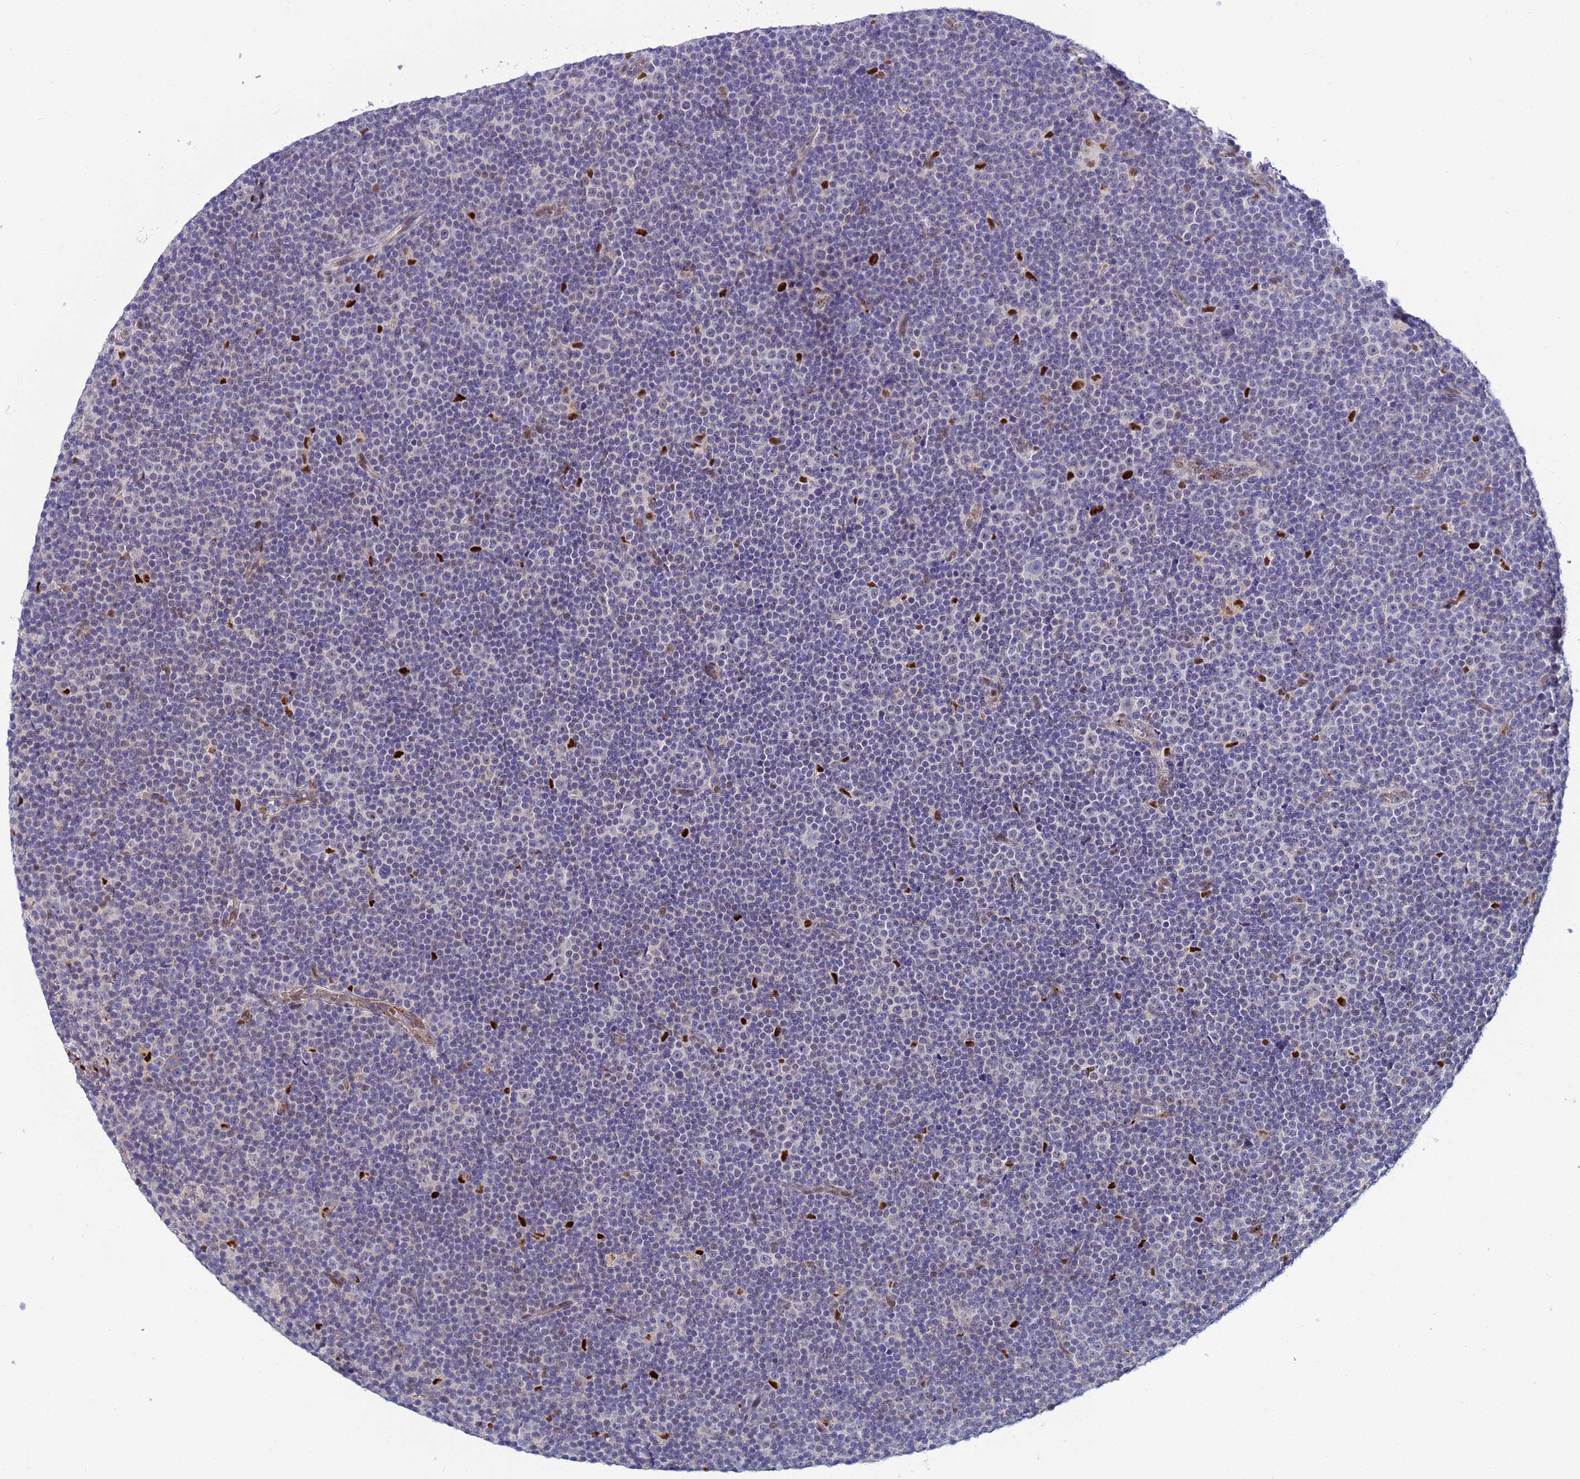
{"staining": {"intensity": "negative", "quantity": "none", "location": "none"}, "tissue": "lymphoma", "cell_type": "Tumor cells", "image_type": "cancer", "snomed": [{"axis": "morphology", "description": "Malignant lymphoma, non-Hodgkin's type, Low grade"}, {"axis": "topography", "description": "Lymph node"}], "caption": "This is an immunohistochemistry image of low-grade malignant lymphoma, non-Hodgkin's type. There is no staining in tumor cells.", "gene": "SLC25A37", "patient": {"sex": "female", "age": 67}}